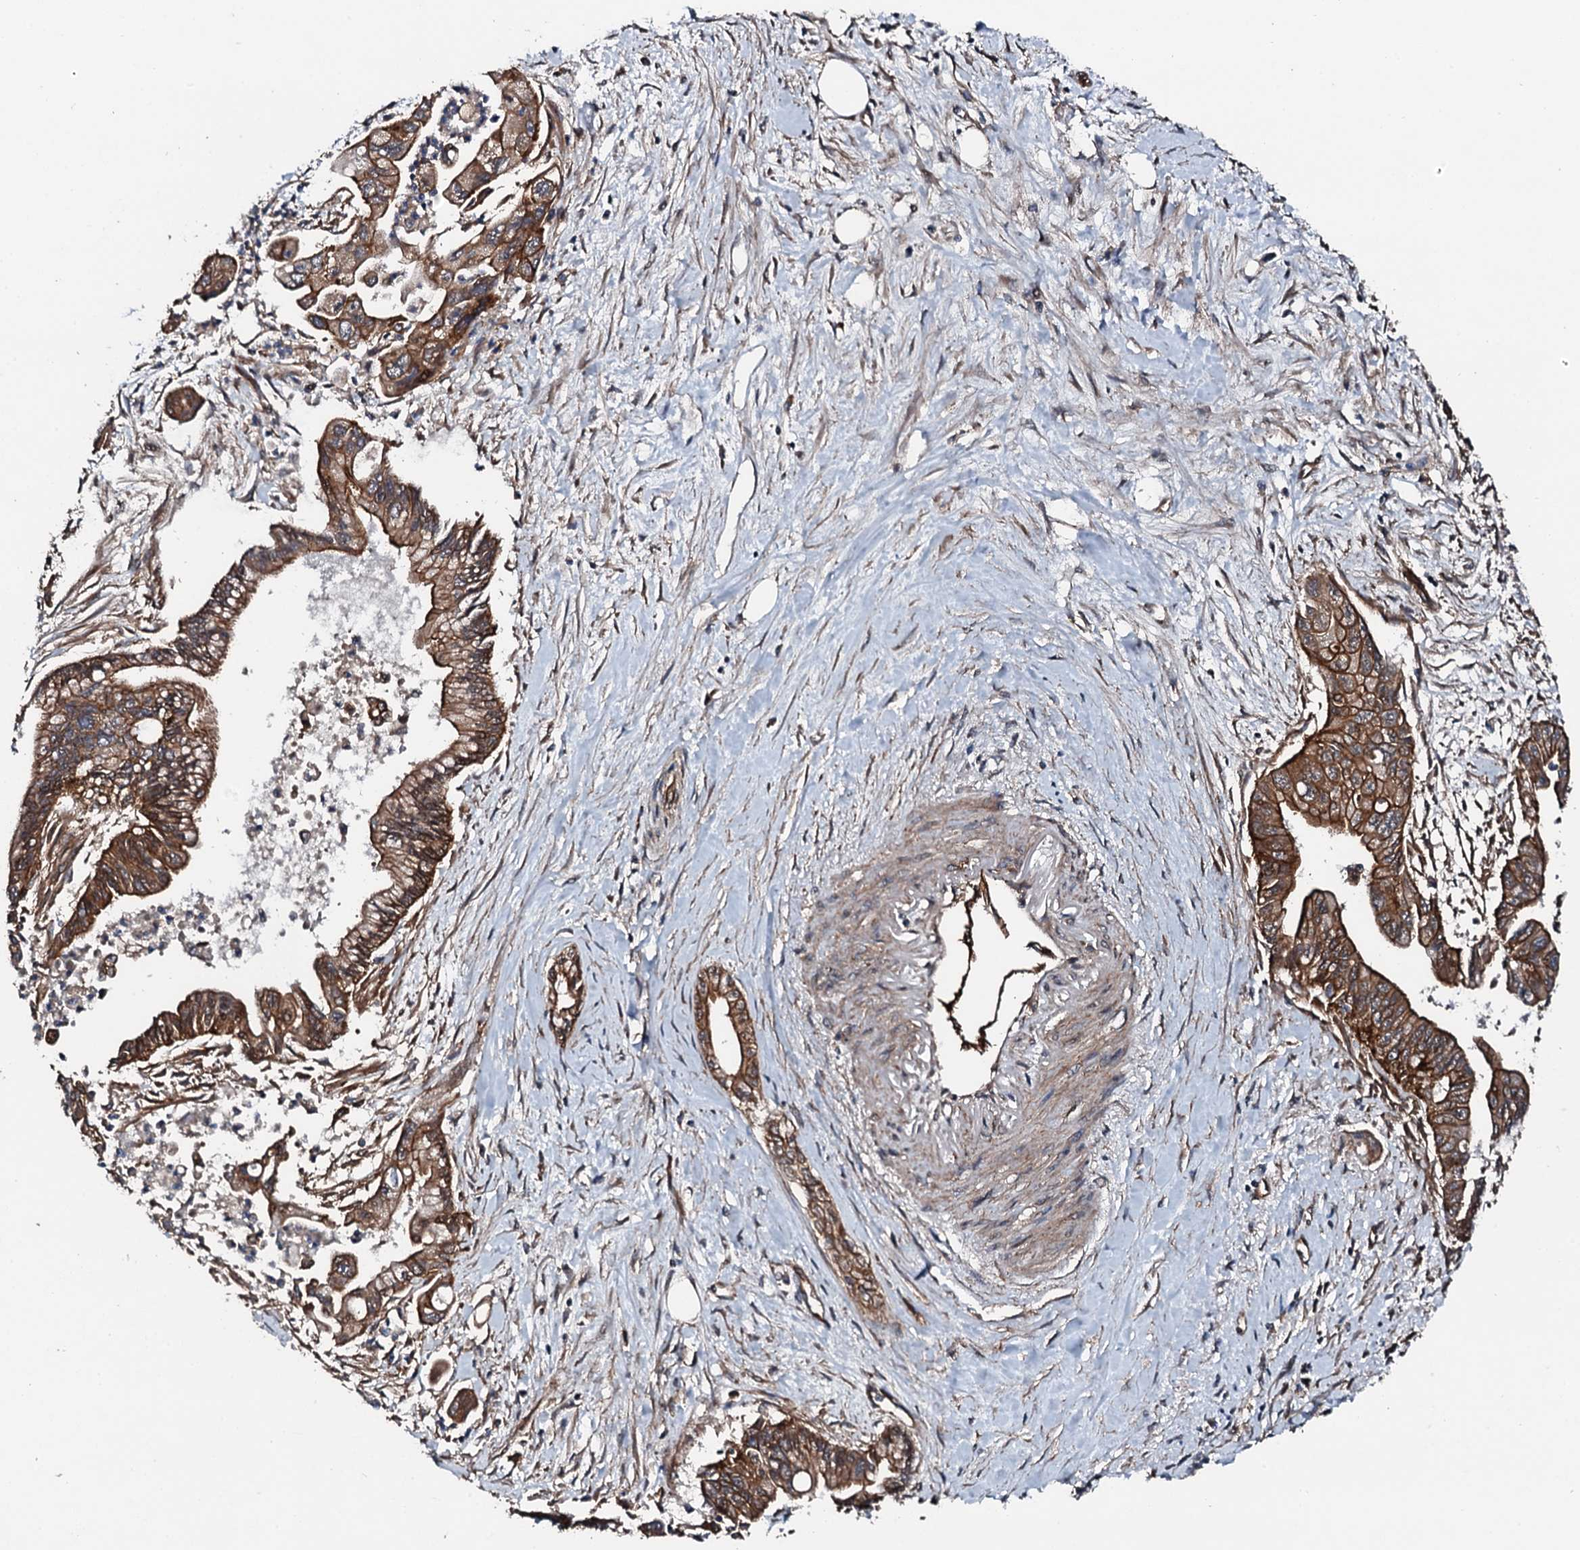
{"staining": {"intensity": "moderate", "quantity": ">75%", "location": "cytoplasmic/membranous"}, "tissue": "pancreatic cancer", "cell_type": "Tumor cells", "image_type": "cancer", "snomed": [{"axis": "morphology", "description": "Adenocarcinoma, NOS"}, {"axis": "topography", "description": "Pancreas"}], "caption": "Human adenocarcinoma (pancreatic) stained for a protein (brown) exhibits moderate cytoplasmic/membranous positive expression in approximately >75% of tumor cells.", "gene": "FLYWCH1", "patient": {"sex": "male", "age": 70}}